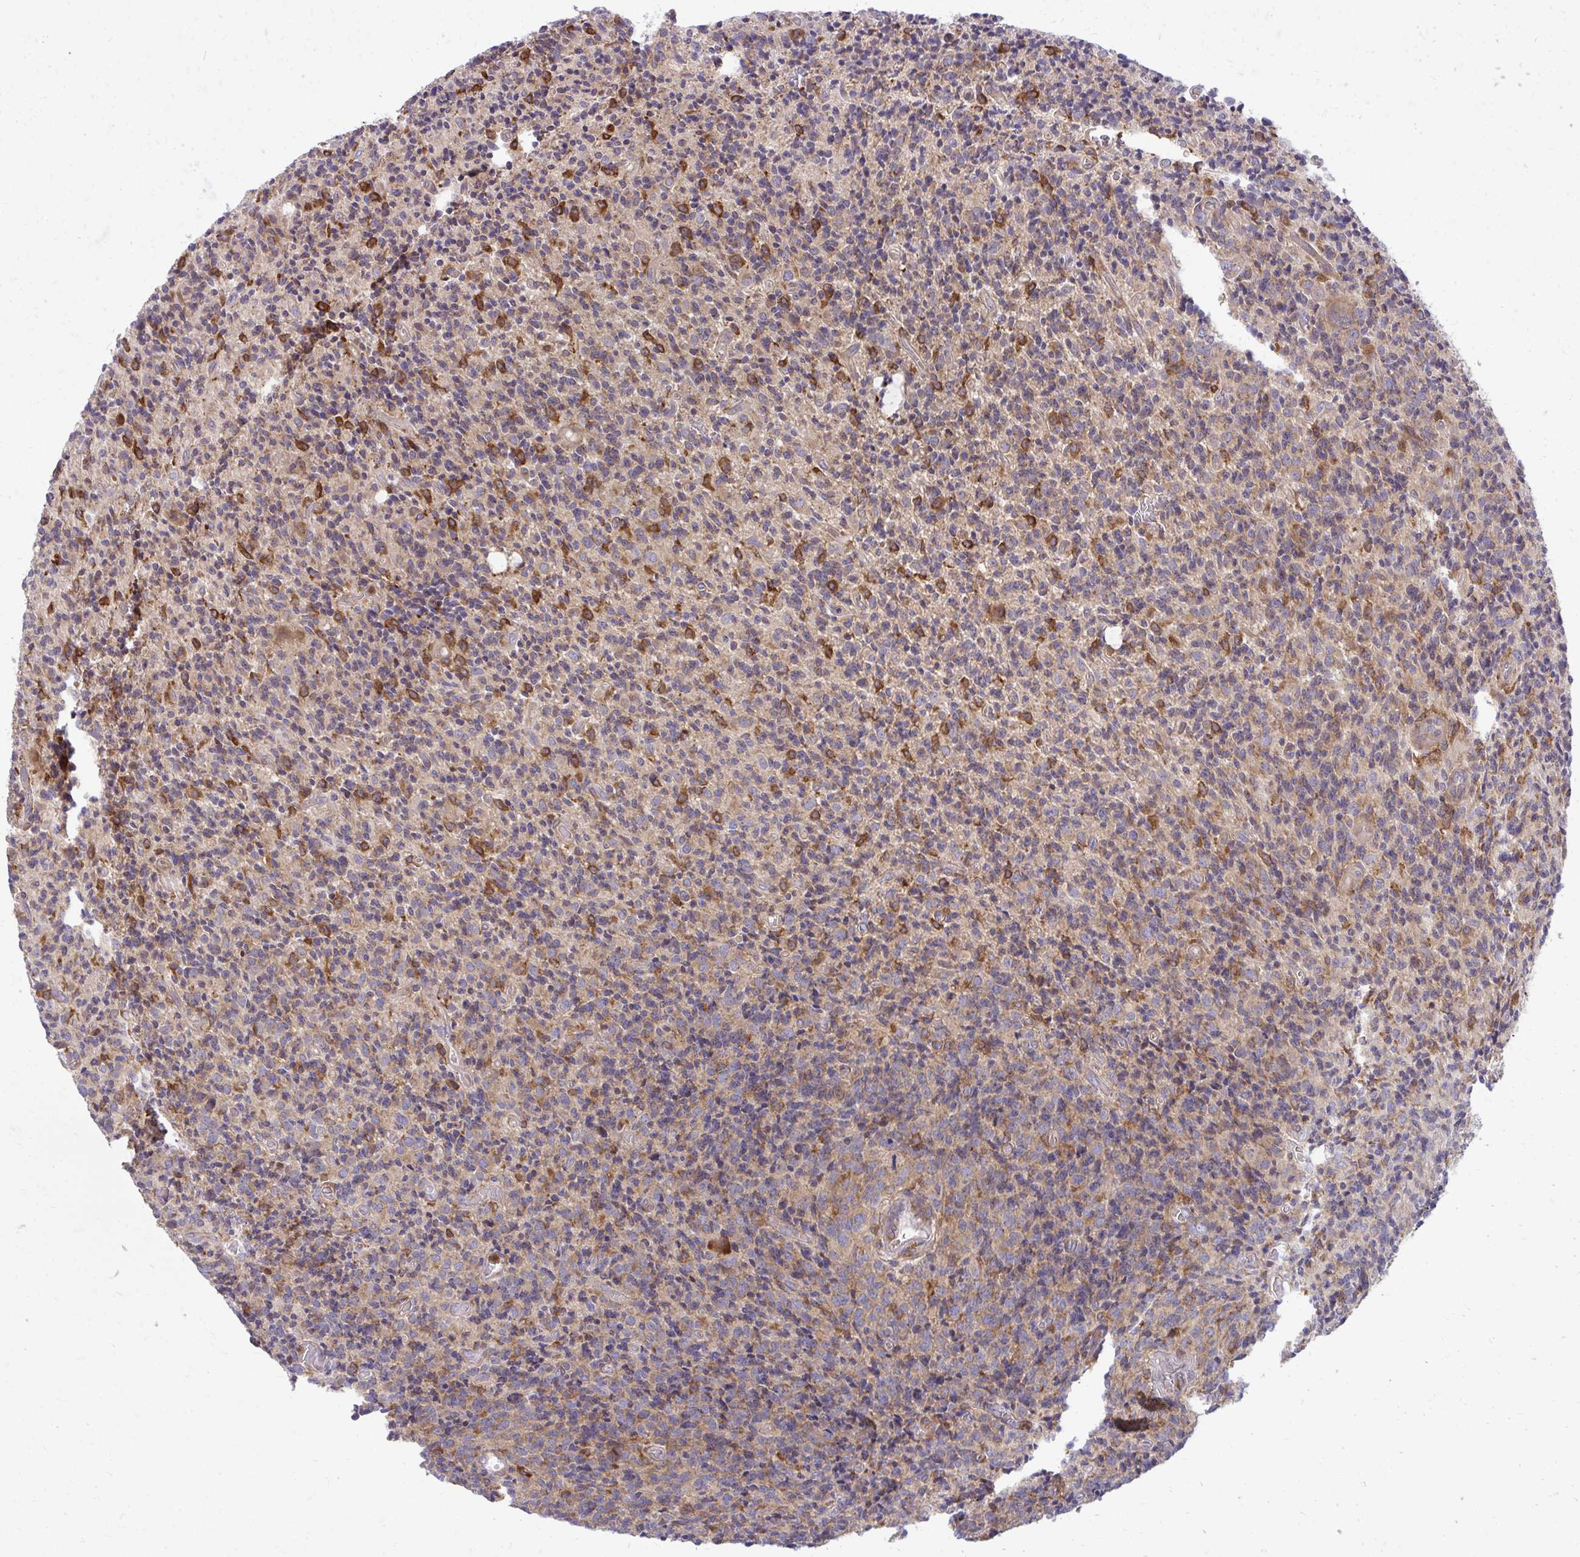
{"staining": {"intensity": "moderate", "quantity": "<25%", "location": "cytoplasmic/membranous"}, "tissue": "glioma", "cell_type": "Tumor cells", "image_type": "cancer", "snomed": [{"axis": "morphology", "description": "Glioma, malignant, High grade"}, {"axis": "topography", "description": "Brain"}], "caption": "Protein positivity by IHC exhibits moderate cytoplasmic/membranous positivity in approximately <25% of tumor cells in malignant glioma (high-grade).", "gene": "ASAP1", "patient": {"sex": "male", "age": 76}}